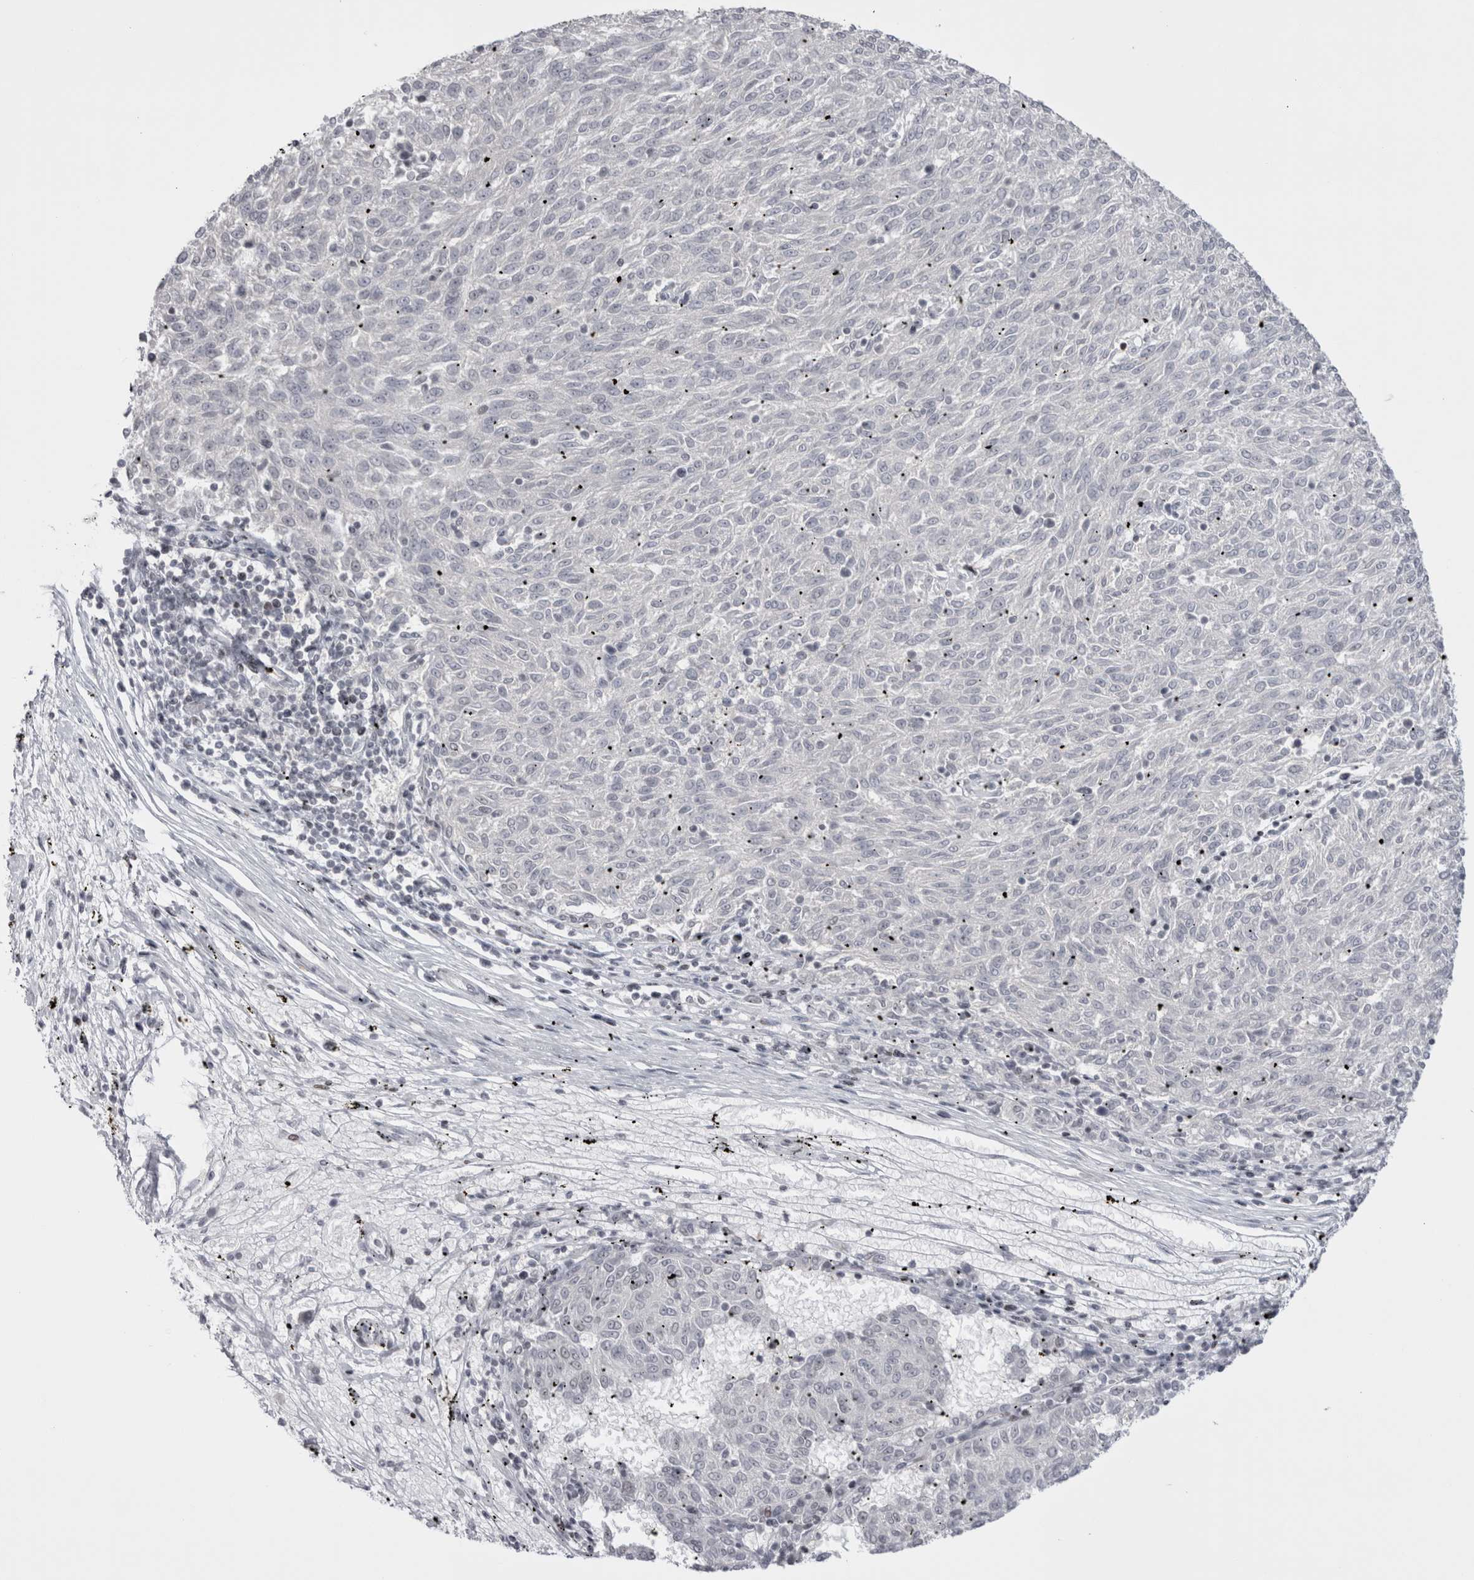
{"staining": {"intensity": "negative", "quantity": "none", "location": "none"}, "tissue": "melanoma", "cell_type": "Tumor cells", "image_type": "cancer", "snomed": [{"axis": "morphology", "description": "Malignant melanoma, NOS"}, {"axis": "topography", "description": "Skin"}], "caption": "A histopathology image of human melanoma is negative for staining in tumor cells.", "gene": "FNDC8", "patient": {"sex": "female", "age": 72}}